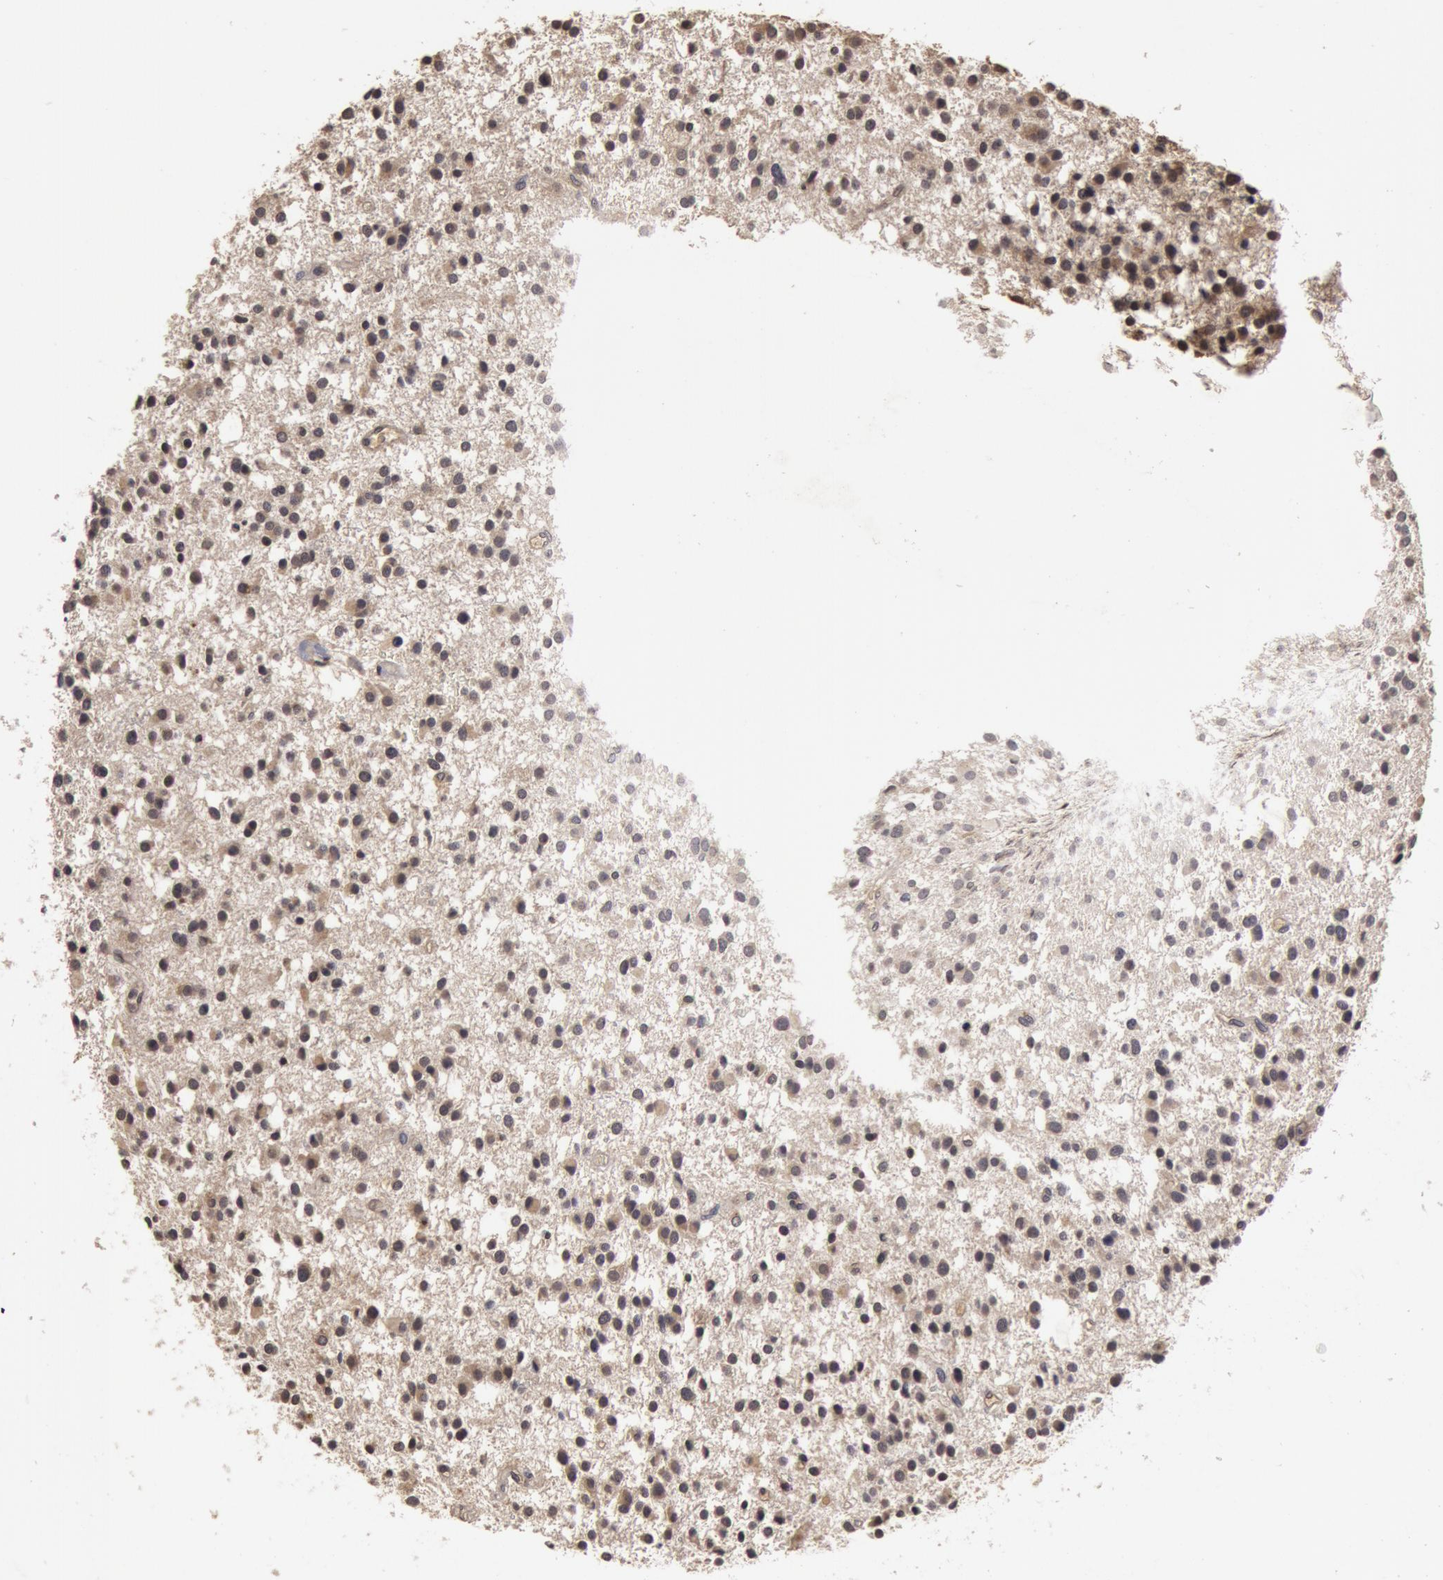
{"staining": {"intensity": "weak", "quantity": ">75%", "location": "cytoplasmic/membranous"}, "tissue": "glioma", "cell_type": "Tumor cells", "image_type": "cancer", "snomed": [{"axis": "morphology", "description": "Glioma, malignant, Low grade"}, {"axis": "topography", "description": "Brain"}], "caption": "Approximately >75% of tumor cells in human malignant glioma (low-grade) show weak cytoplasmic/membranous protein staining as visualized by brown immunohistochemical staining.", "gene": "BCHE", "patient": {"sex": "female", "age": 36}}